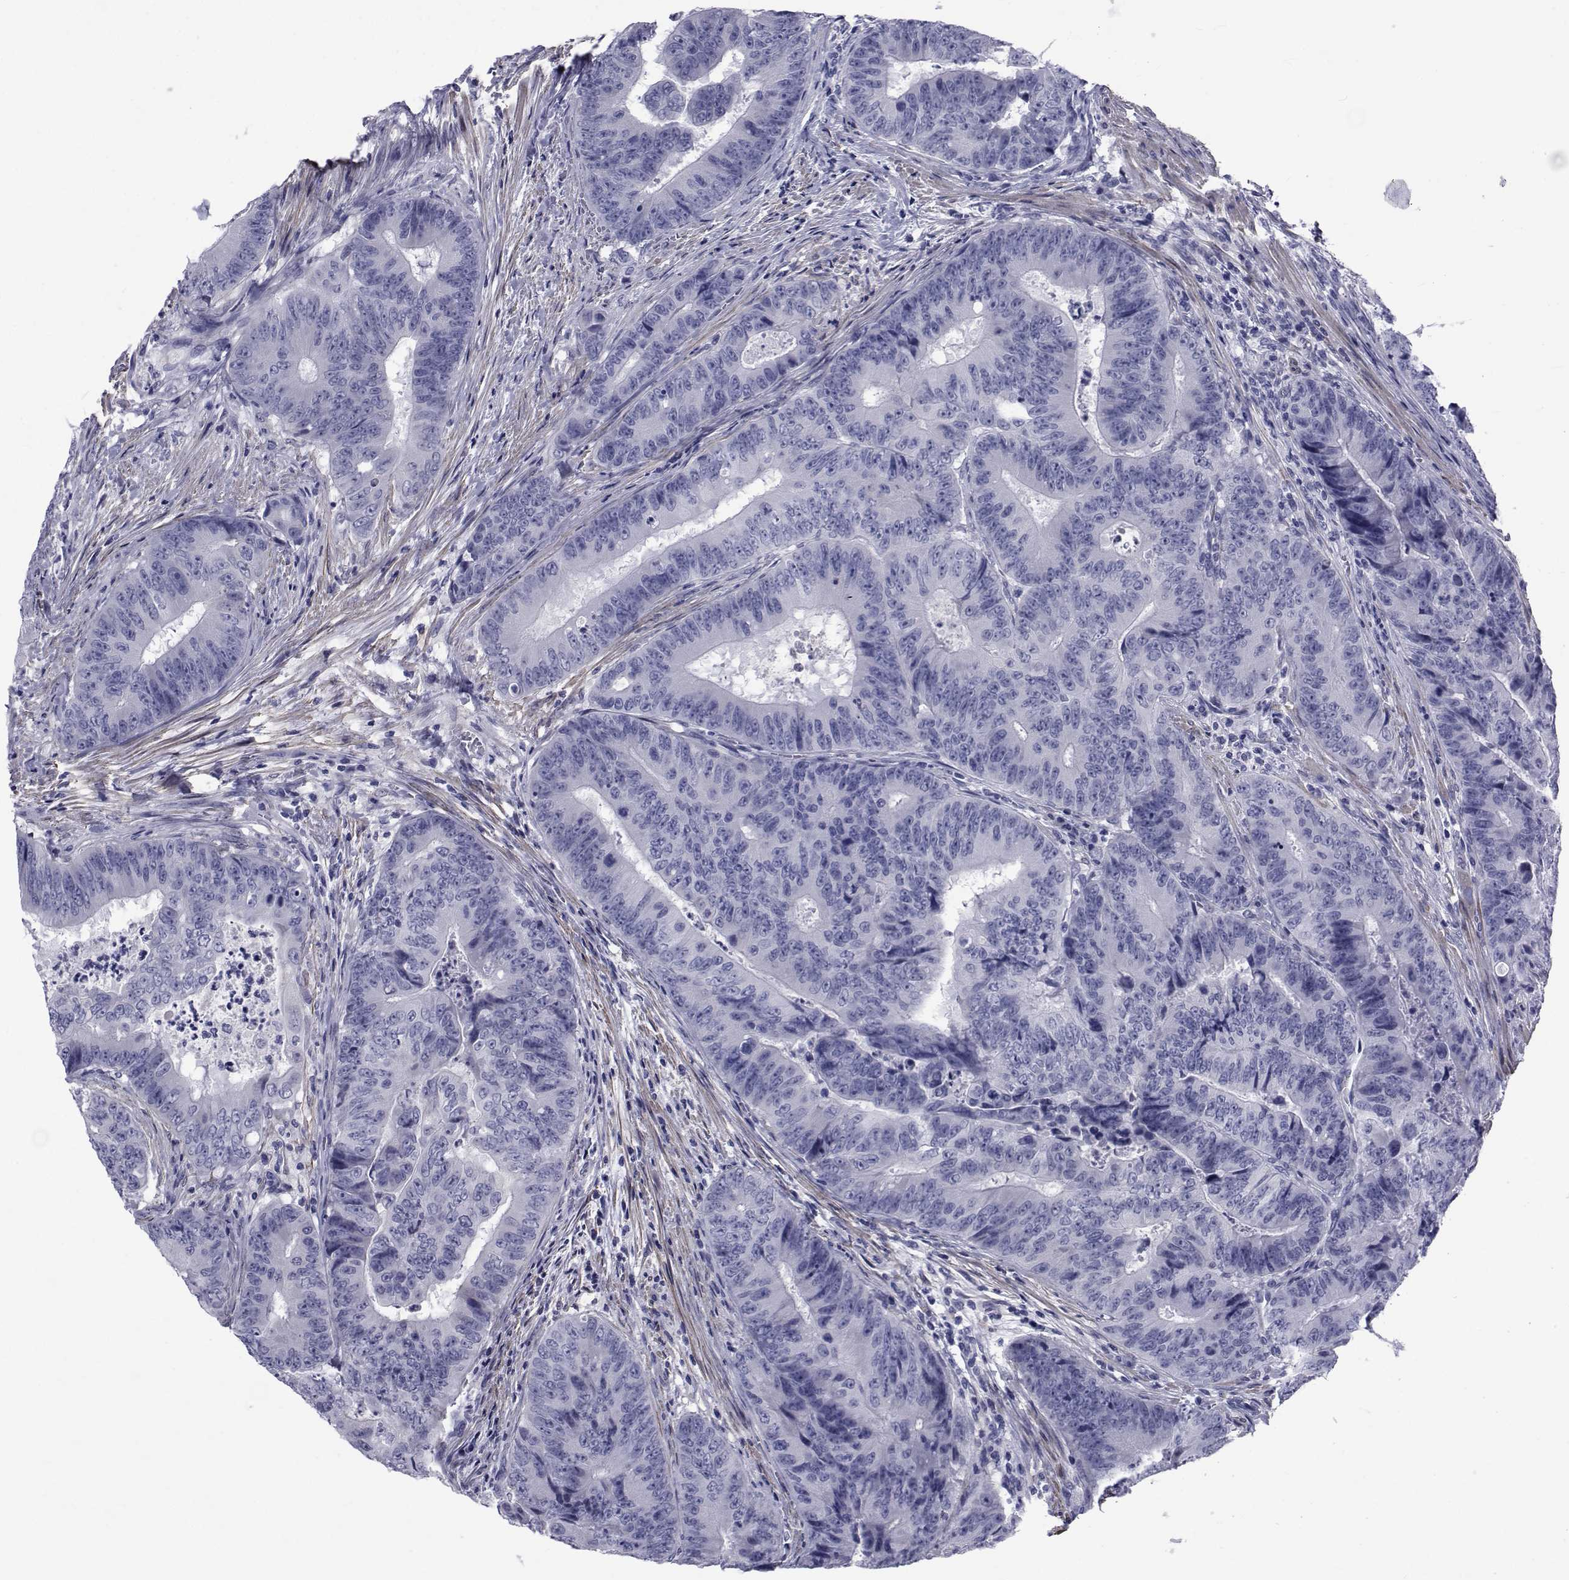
{"staining": {"intensity": "negative", "quantity": "none", "location": "none"}, "tissue": "colorectal cancer", "cell_type": "Tumor cells", "image_type": "cancer", "snomed": [{"axis": "morphology", "description": "Adenocarcinoma, NOS"}, {"axis": "topography", "description": "Colon"}], "caption": "Tumor cells show no significant protein positivity in colorectal cancer (adenocarcinoma).", "gene": "GKAP1", "patient": {"sex": "female", "age": 48}}